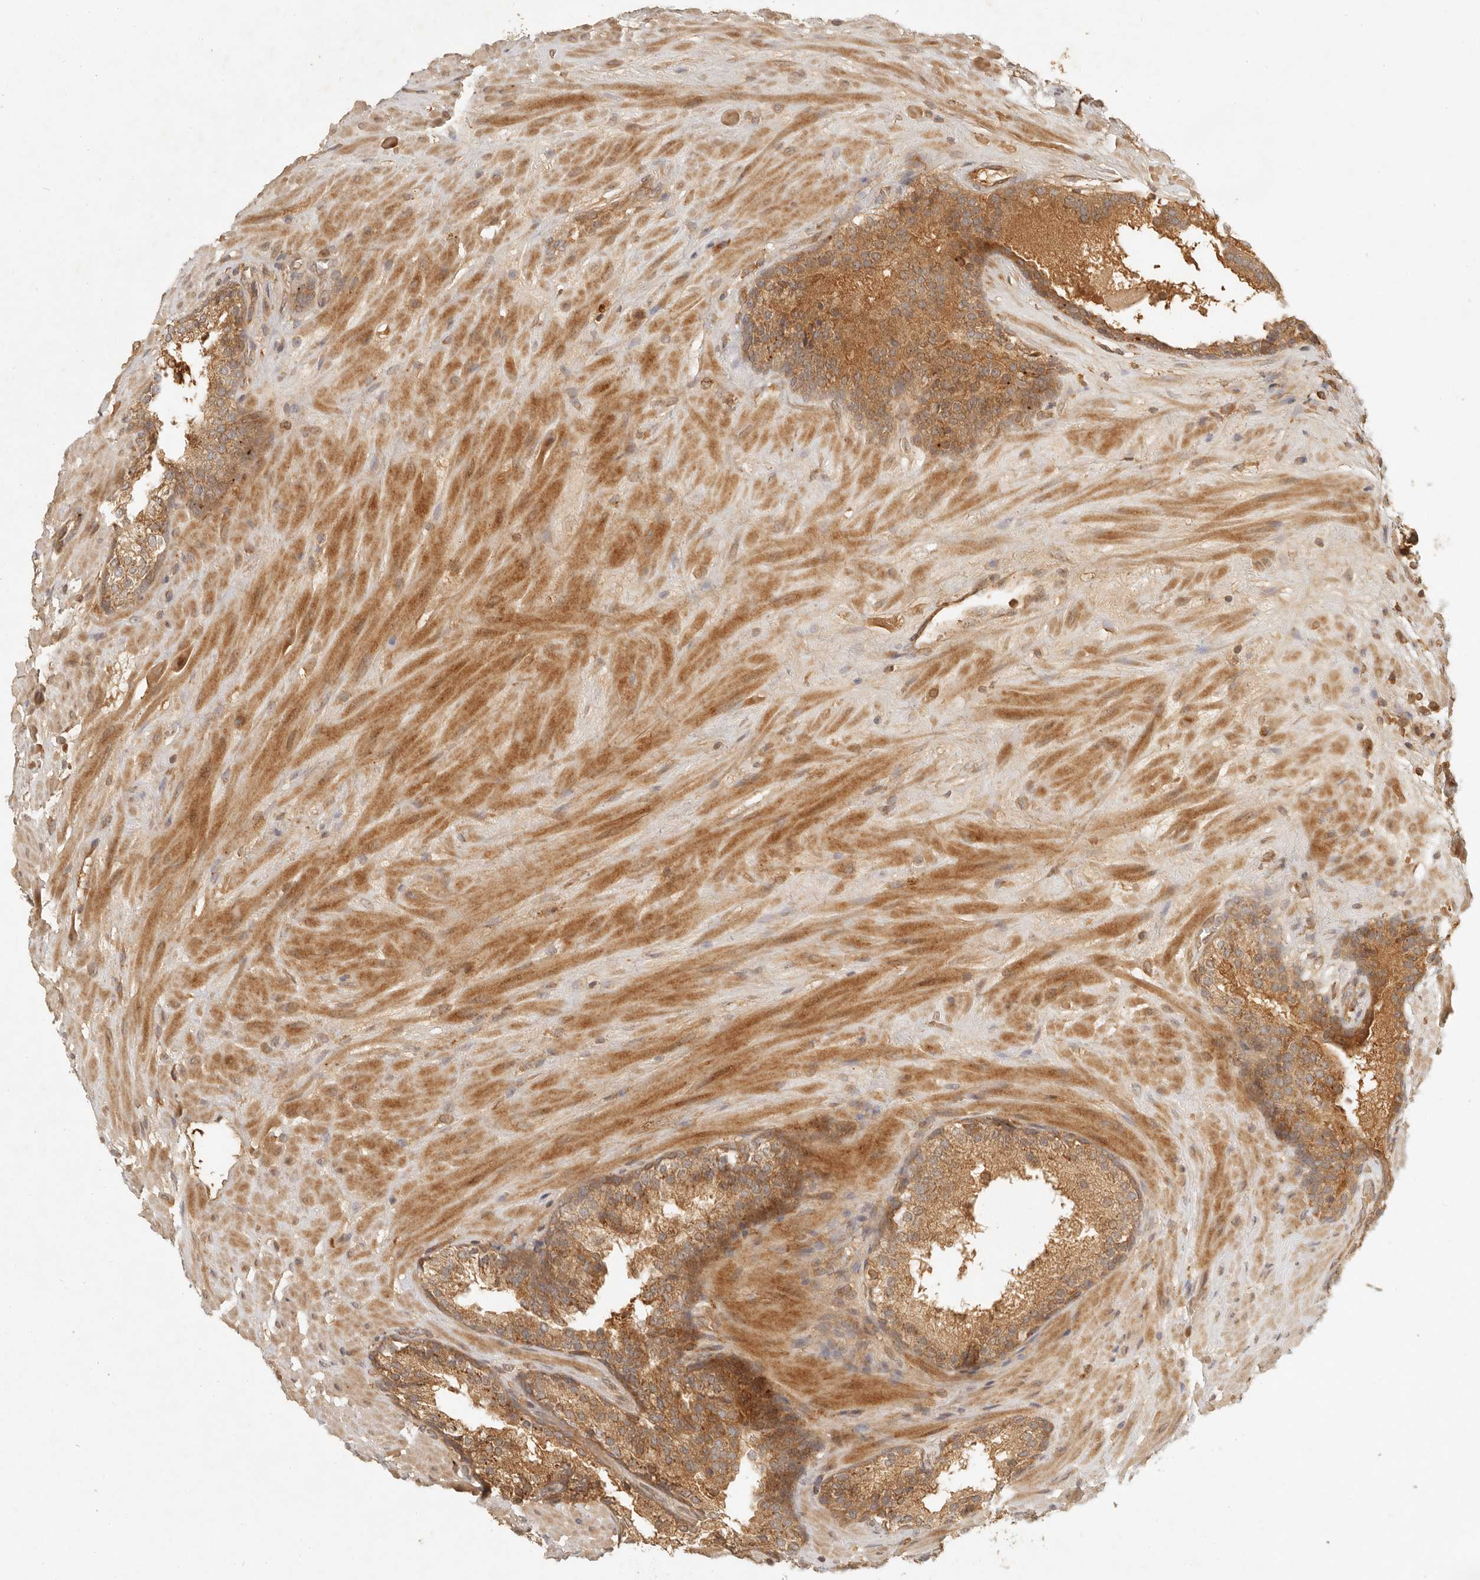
{"staining": {"intensity": "moderate", "quantity": ">75%", "location": "cytoplasmic/membranous"}, "tissue": "prostate cancer", "cell_type": "Tumor cells", "image_type": "cancer", "snomed": [{"axis": "morphology", "description": "Adenocarcinoma, High grade"}, {"axis": "topography", "description": "Prostate"}], "caption": "The image reveals immunohistochemical staining of prostate adenocarcinoma (high-grade). There is moderate cytoplasmic/membranous staining is seen in approximately >75% of tumor cells.", "gene": "ANKRD61", "patient": {"sex": "male", "age": 56}}